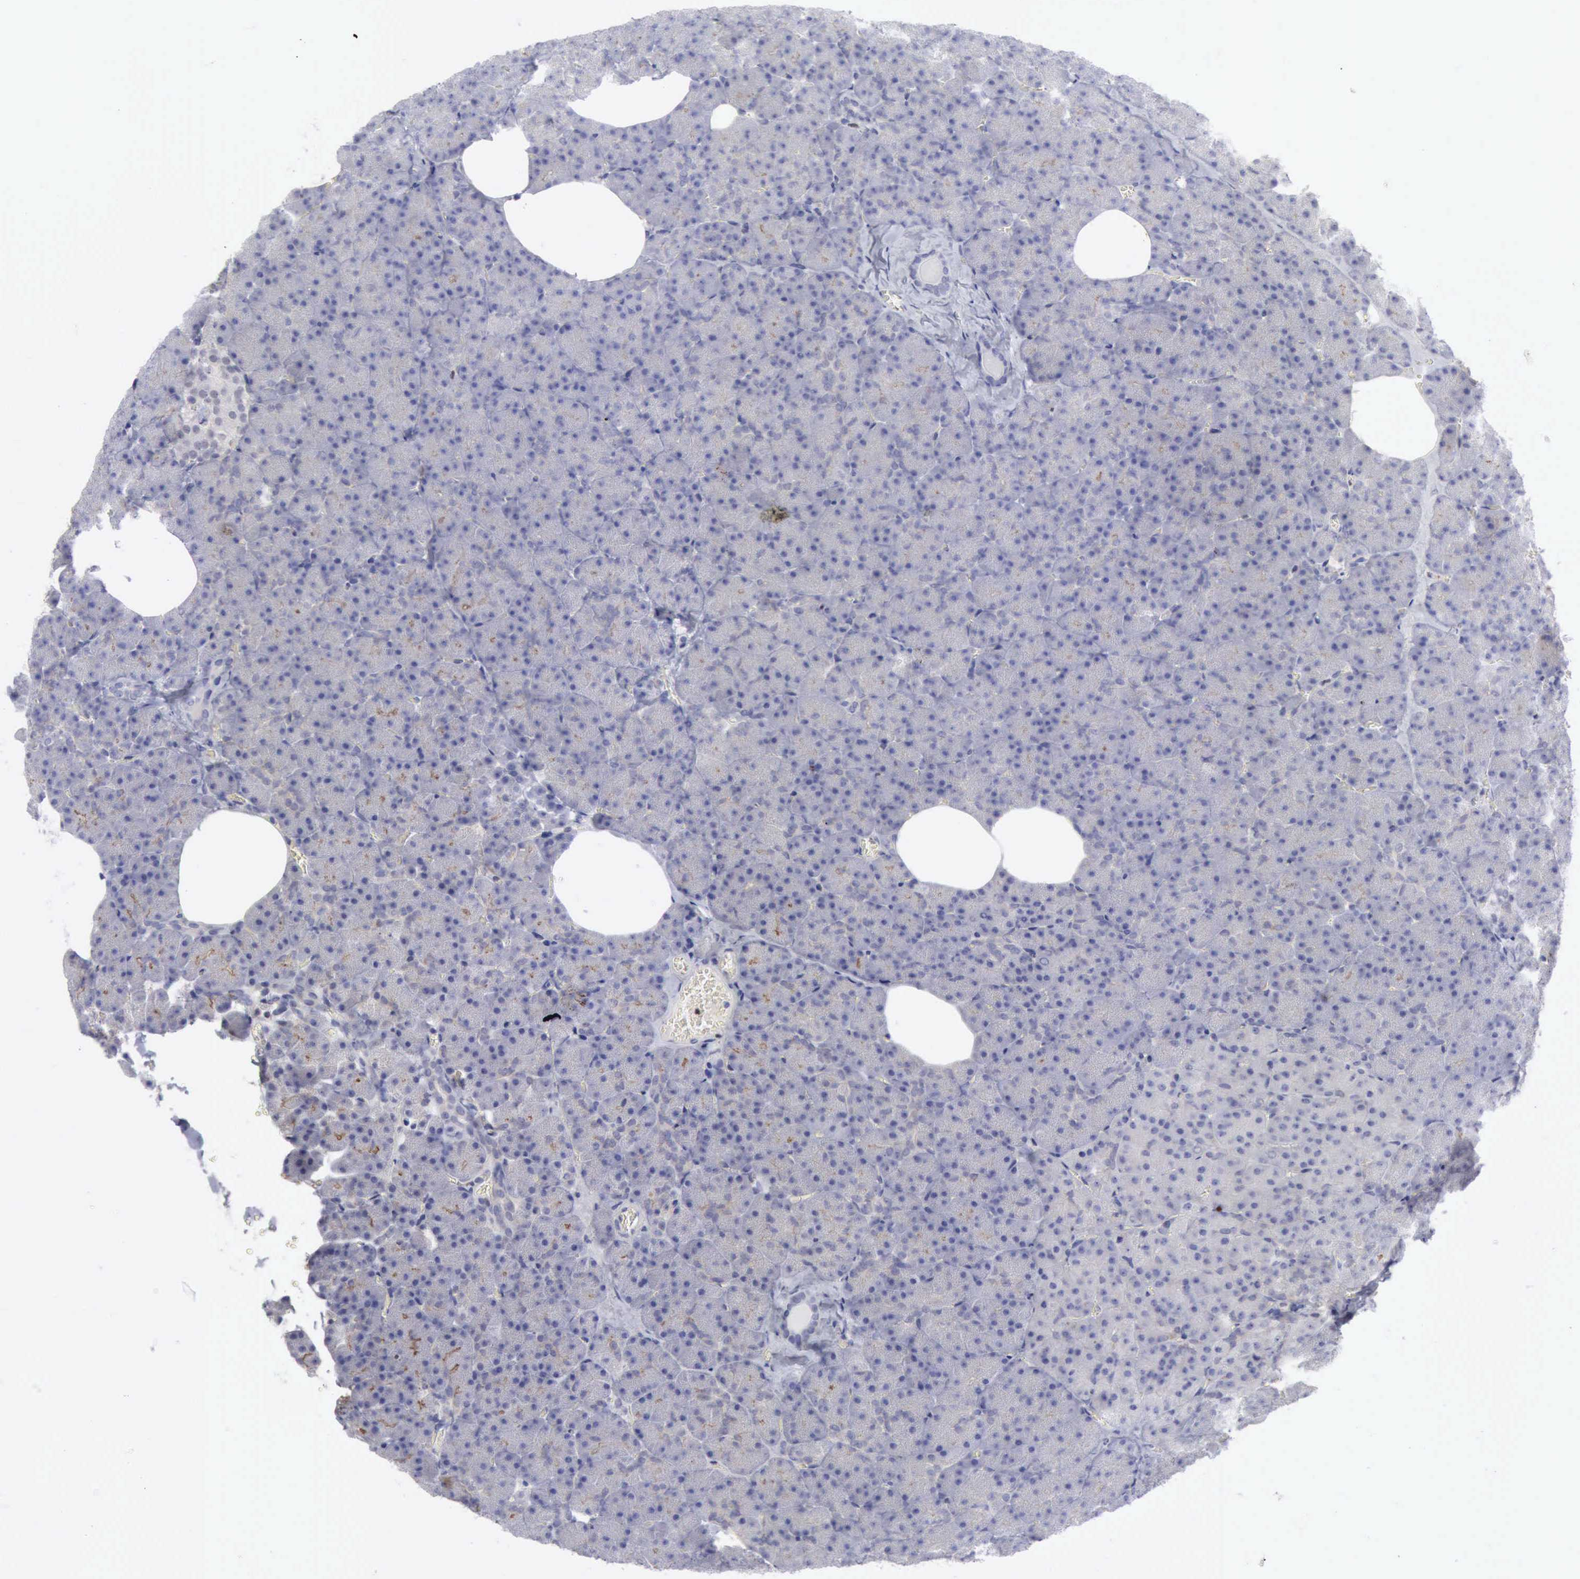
{"staining": {"intensity": "negative", "quantity": "none", "location": "none"}, "tissue": "pancreas", "cell_type": "Exocrine glandular cells", "image_type": "normal", "snomed": [{"axis": "morphology", "description": "Normal tissue, NOS"}, {"axis": "topography", "description": "Pancreas"}], "caption": "Immunohistochemical staining of normal human pancreas shows no significant positivity in exocrine glandular cells. (IHC, brightfield microscopy, high magnification).", "gene": "TFRC", "patient": {"sex": "female", "age": 35}}